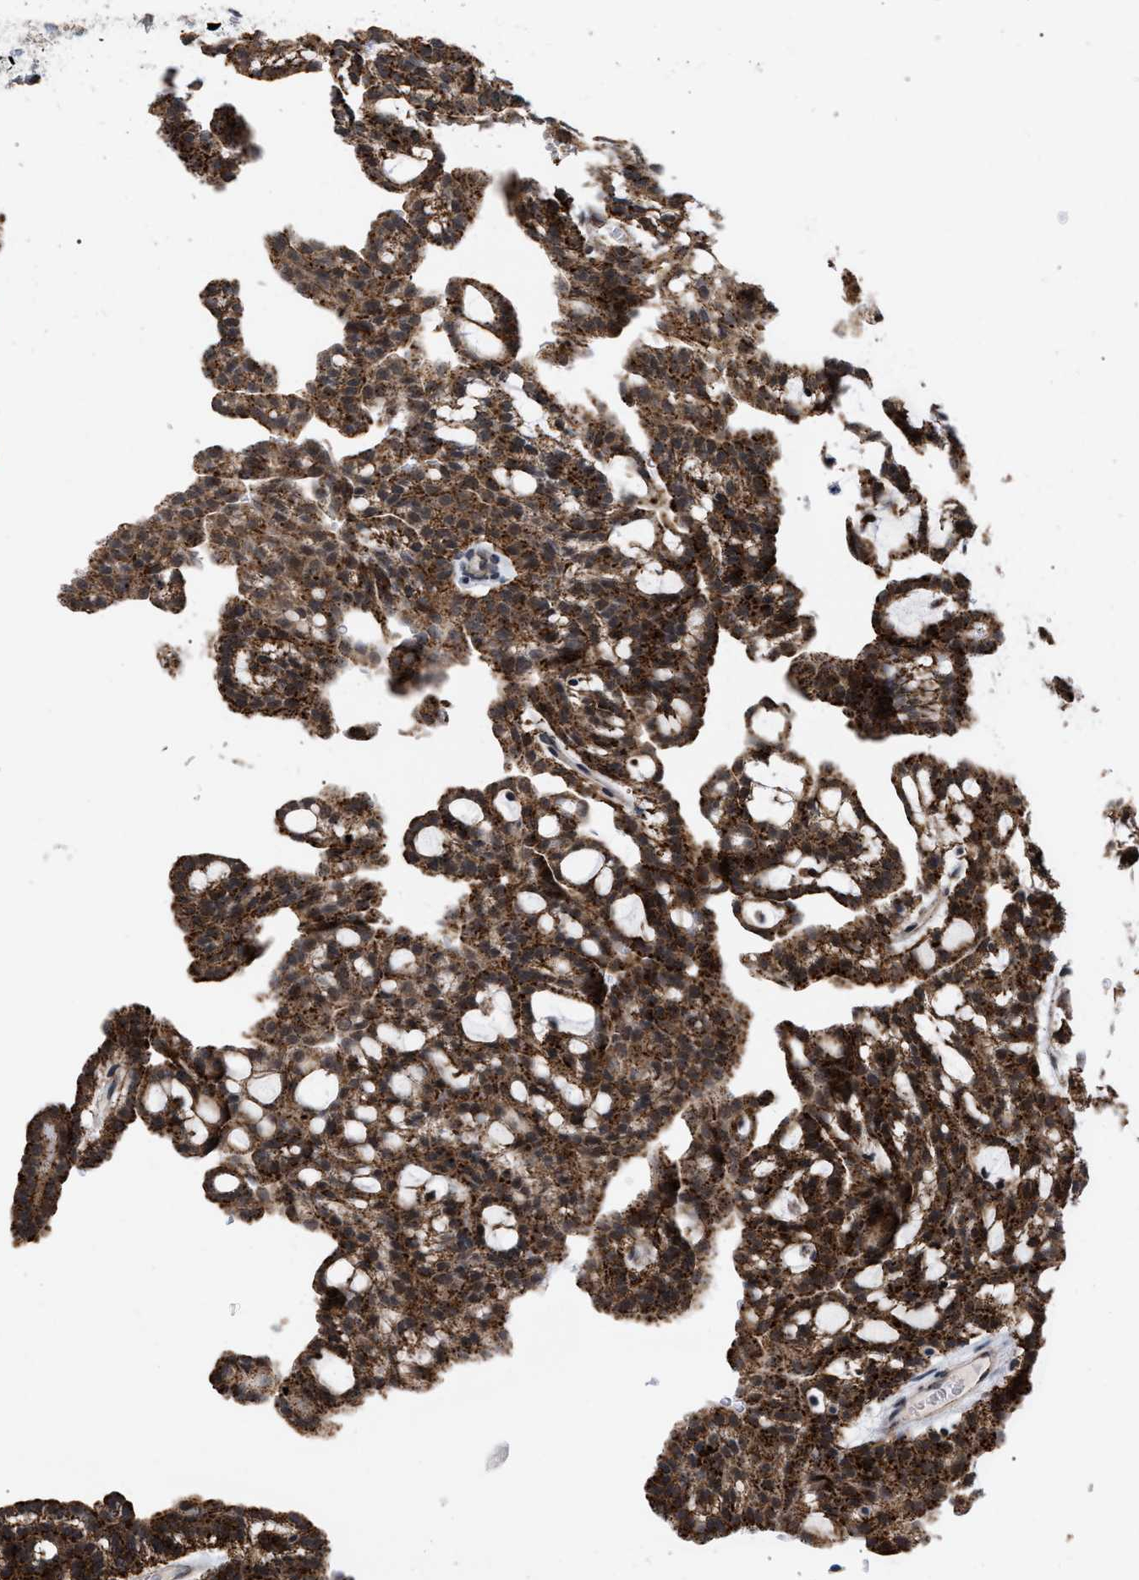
{"staining": {"intensity": "moderate", "quantity": ">75%", "location": "cytoplasmic/membranous"}, "tissue": "renal cancer", "cell_type": "Tumor cells", "image_type": "cancer", "snomed": [{"axis": "morphology", "description": "Adenocarcinoma, NOS"}, {"axis": "topography", "description": "Kidney"}], "caption": "Tumor cells display moderate cytoplasmic/membranous expression in about >75% of cells in renal cancer. The staining was performed using DAB to visualize the protein expression in brown, while the nuclei were stained in blue with hematoxylin (Magnification: 20x).", "gene": "UPF1", "patient": {"sex": "male", "age": 63}}